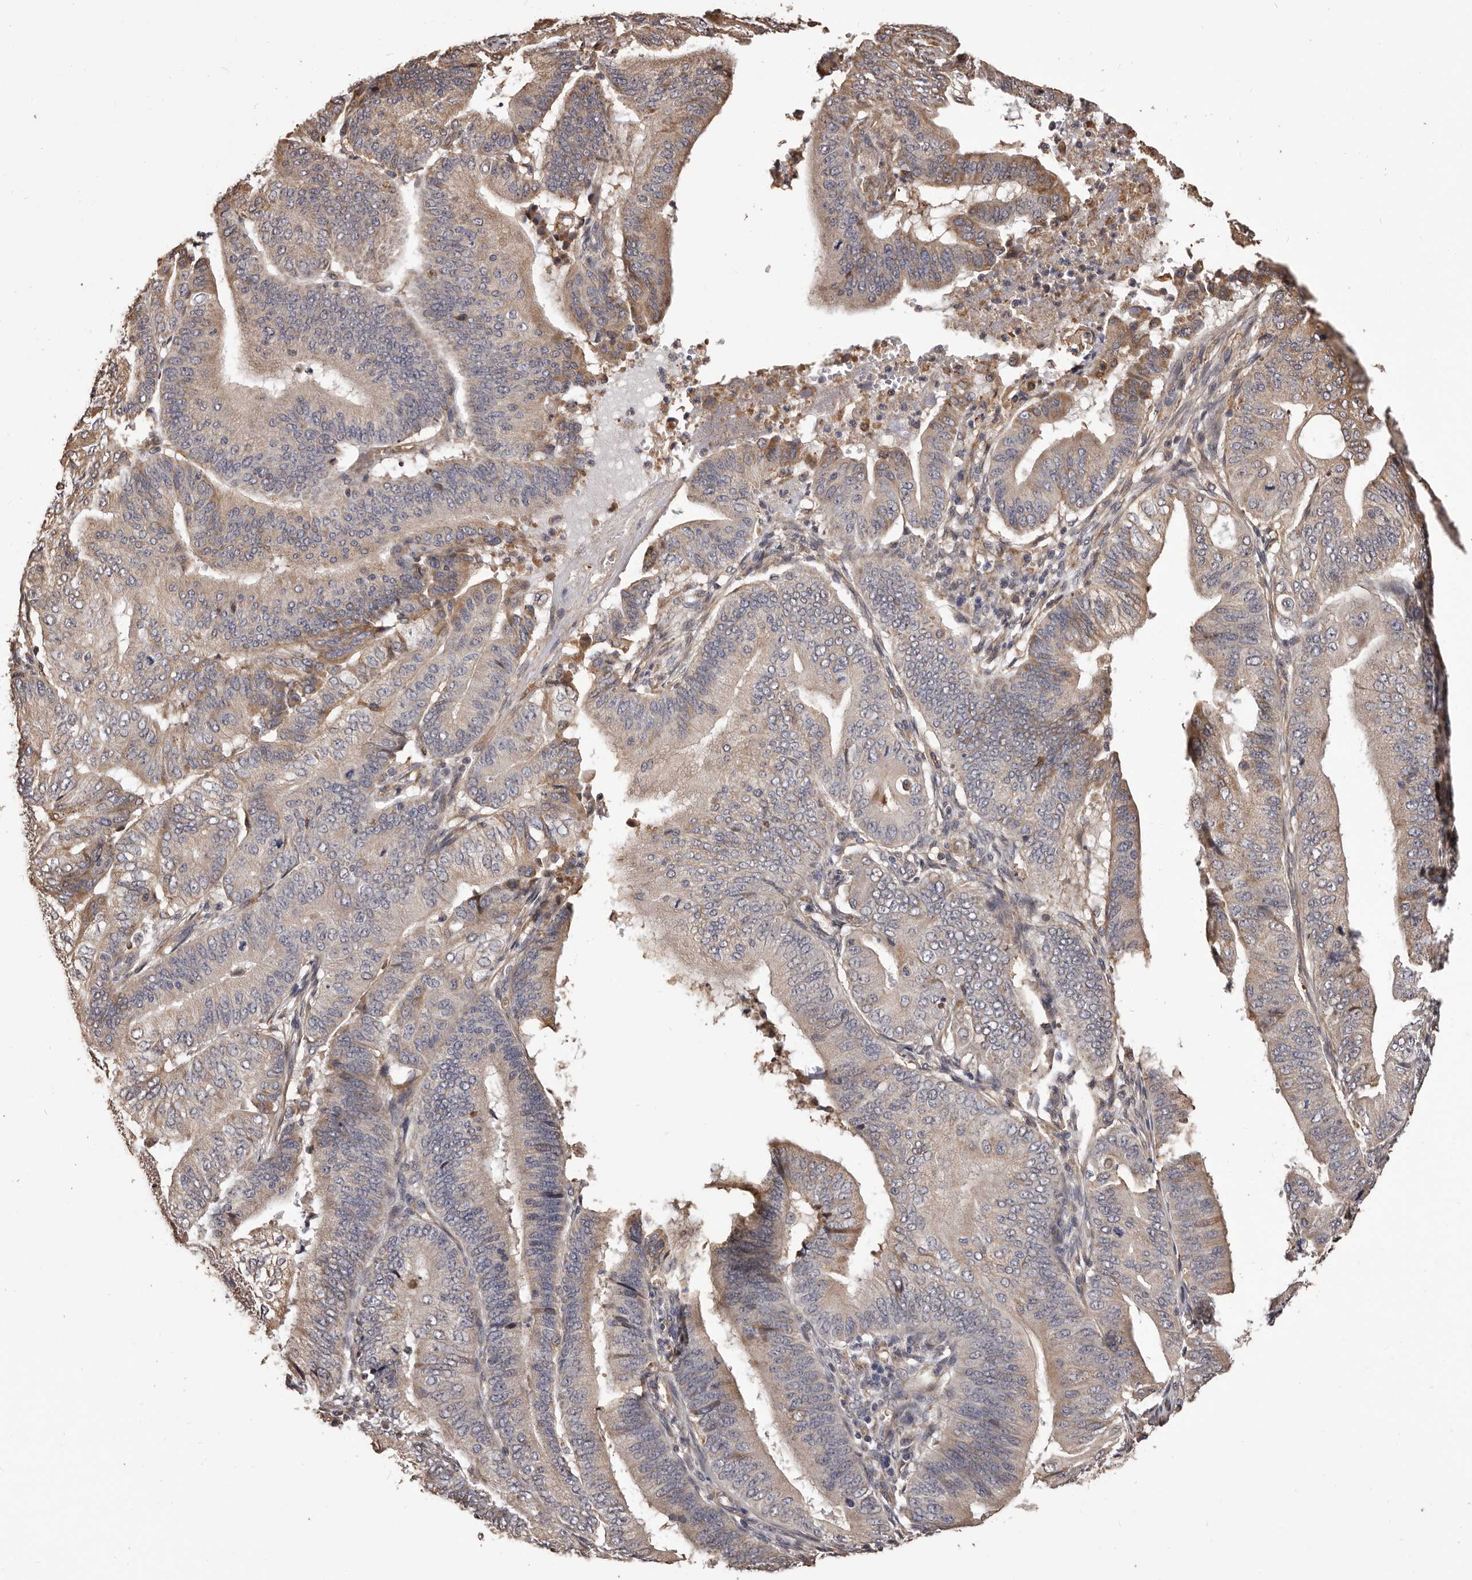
{"staining": {"intensity": "weak", "quantity": "25%-75%", "location": "cytoplasmic/membranous"}, "tissue": "pancreatic cancer", "cell_type": "Tumor cells", "image_type": "cancer", "snomed": [{"axis": "morphology", "description": "Adenocarcinoma, NOS"}, {"axis": "topography", "description": "Pancreas"}], "caption": "Adenocarcinoma (pancreatic) tissue demonstrates weak cytoplasmic/membranous expression in approximately 25%-75% of tumor cells The staining was performed using DAB (3,3'-diaminobenzidine) to visualize the protein expression in brown, while the nuclei were stained in blue with hematoxylin (Magnification: 20x).", "gene": "ALPK1", "patient": {"sex": "female", "age": 77}}